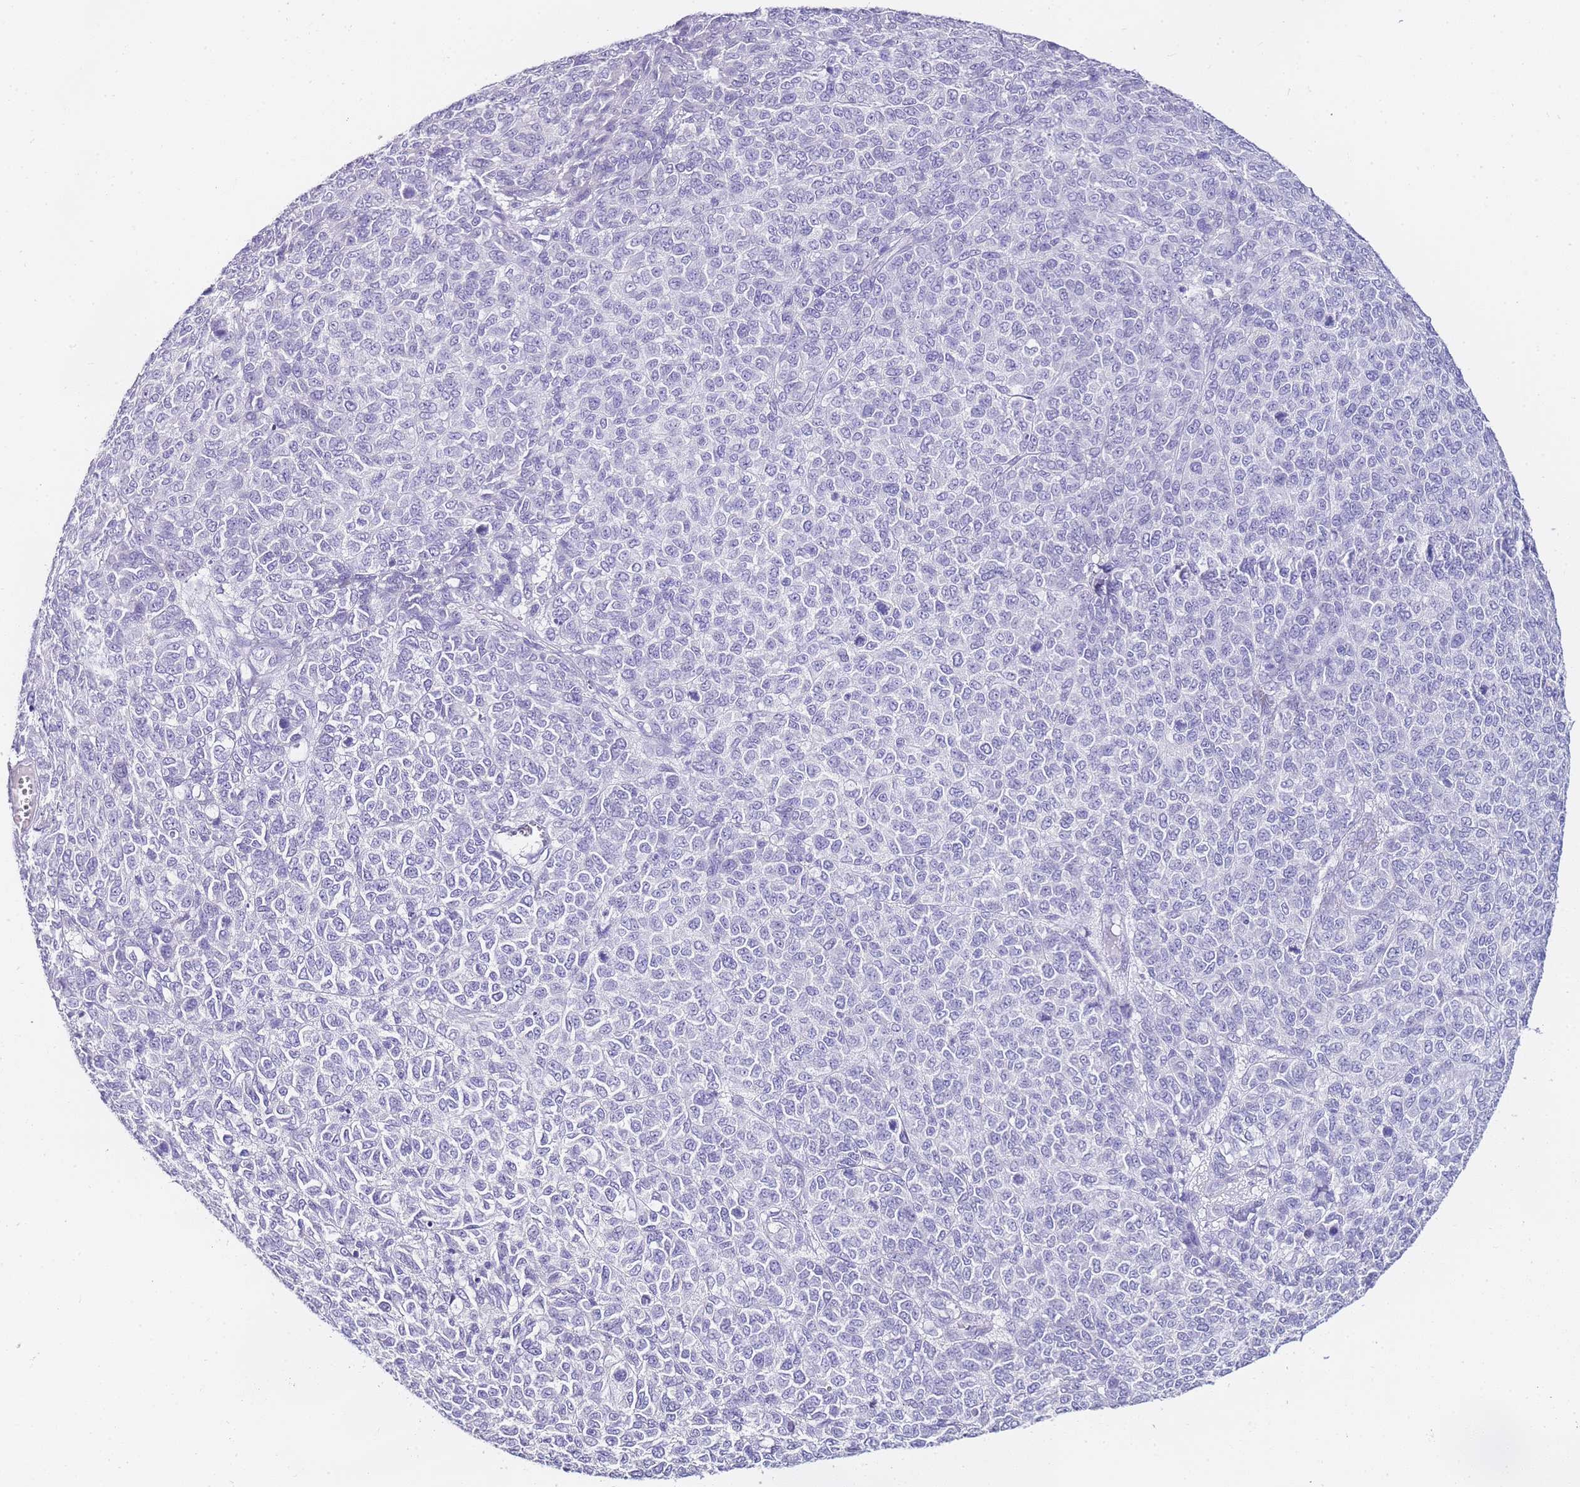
{"staining": {"intensity": "negative", "quantity": "none", "location": "none"}, "tissue": "melanoma", "cell_type": "Tumor cells", "image_type": "cancer", "snomed": [{"axis": "morphology", "description": "Malignant melanoma, NOS"}, {"axis": "topography", "description": "Skin"}], "caption": "High magnification brightfield microscopy of malignant melanoma stained with DAB (brown) and counterstained with hematoxylin (blue): tumor cells show no significant expression.", "gene": "DPP4", "patient": {"sex": "male", "age": 49}}